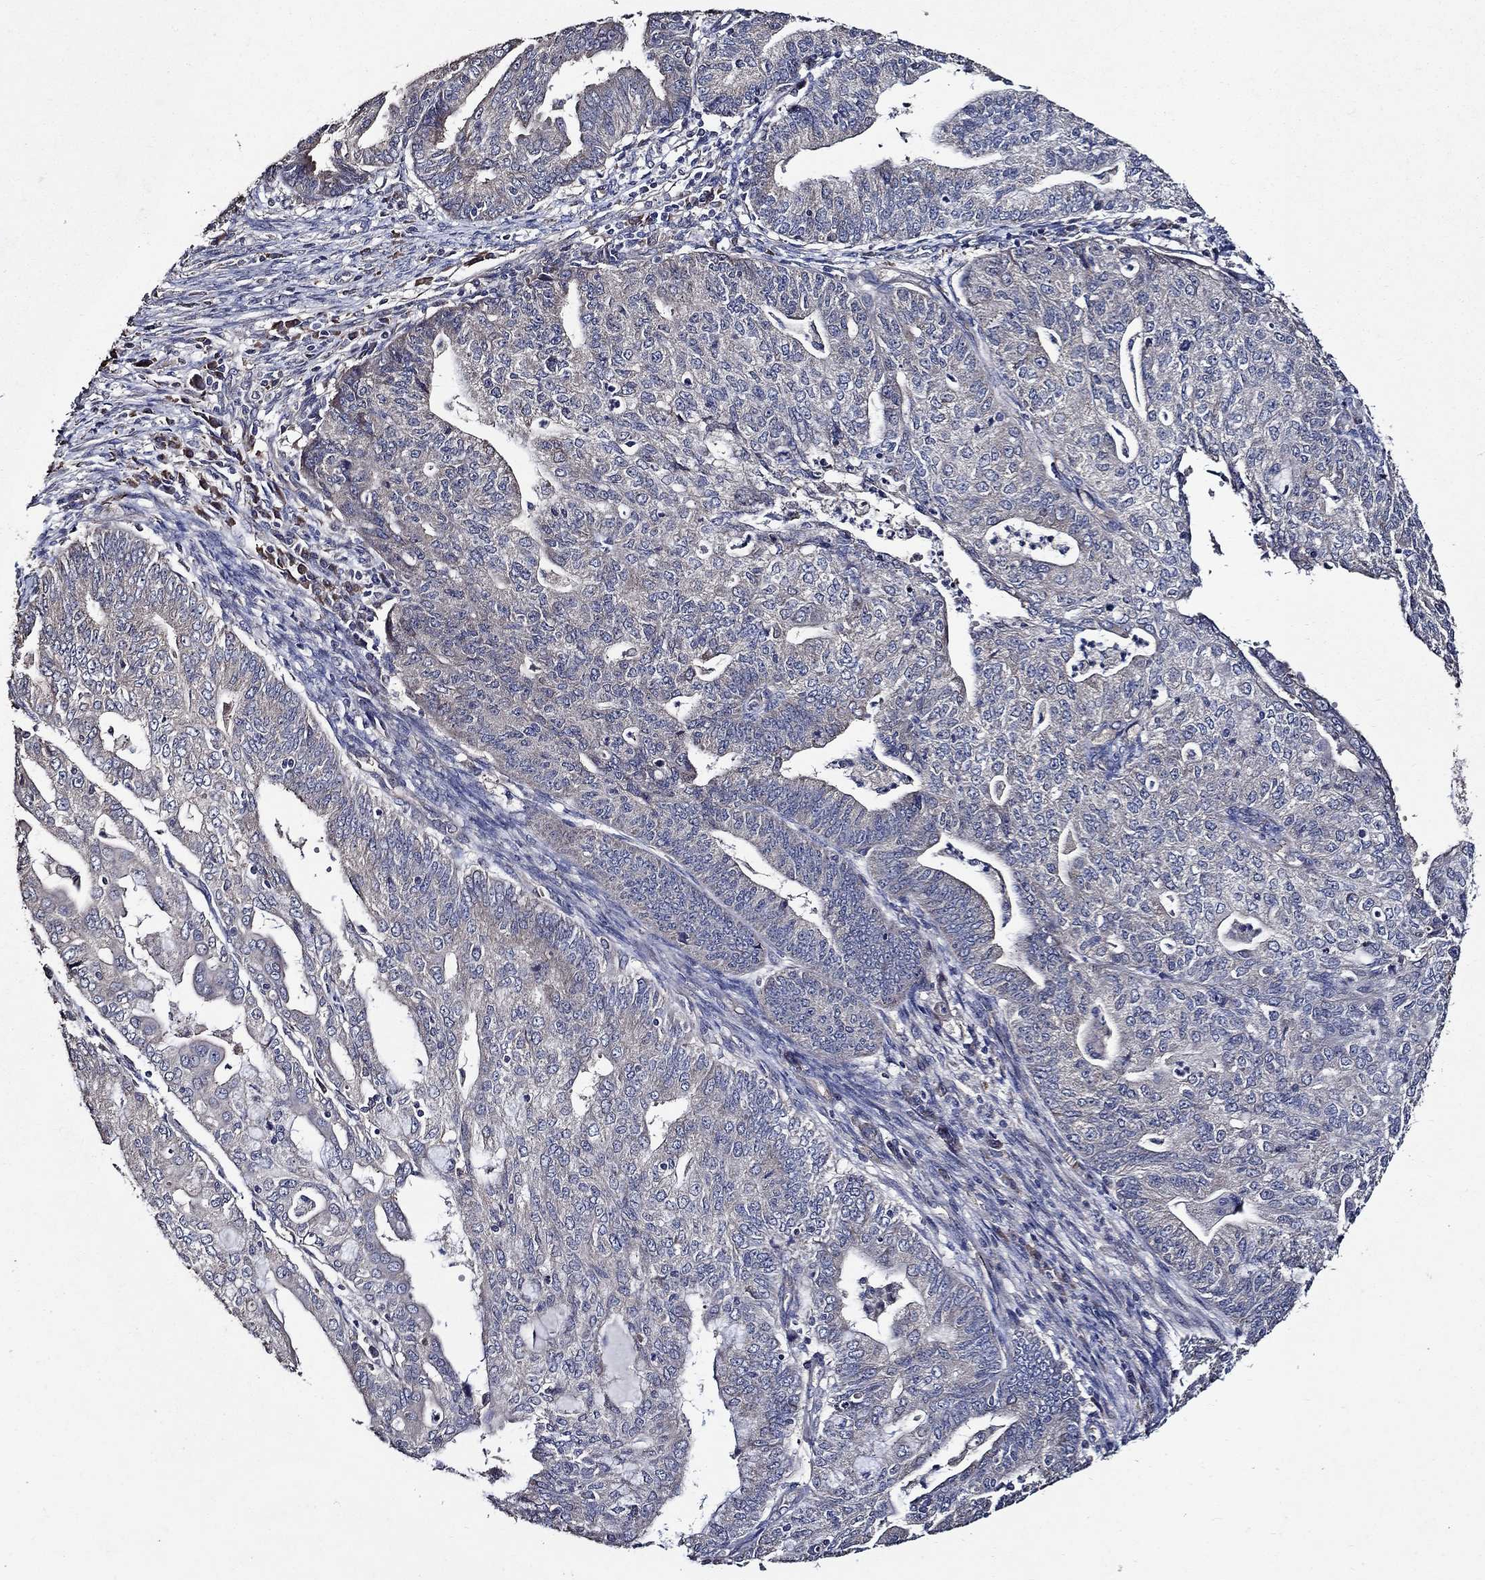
{"staining": {"intensity": "negative", "quantity": "none", "location": "none"}, "tissue": "endometrial cancer", "cell_type": "Tumor cells", "image_type": "cancer", "snomed": [{"axis": "morphology", "description": "Adenocarcinoma, NOS"}, {"axis": "topography", "description": "Endometrium"}], "caption": "Immunohistochemistry micrograph of adenocarcinoma (endometrial) stained for a protein (brown), which reveals no expression in tumor cells.", "gene": "HAP1", "patient": {"sex": "female", "age": 82}}